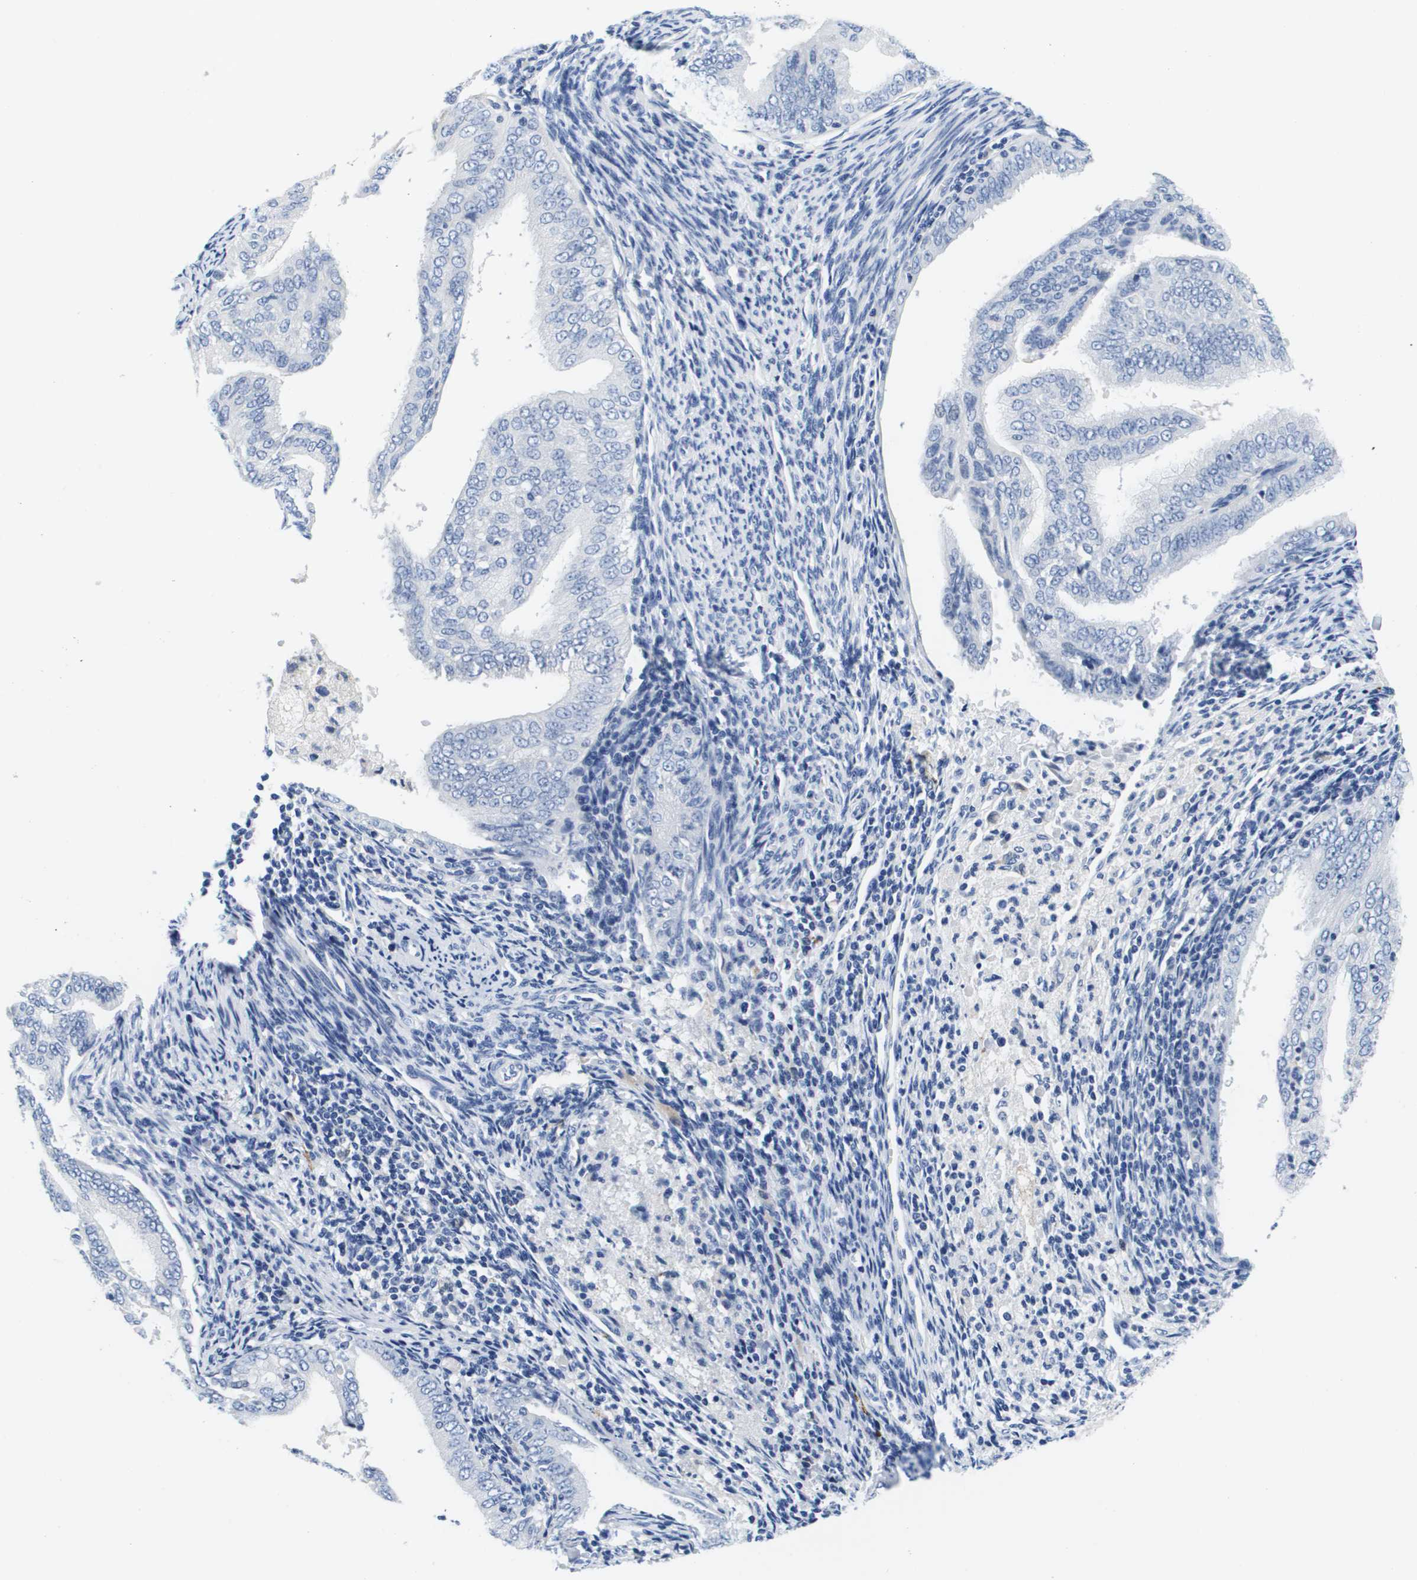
{"staining": {"intensity": "negative", "quantity": "none", "location": "none"}, "tissue": "endometrial cancer", "cell_type": "Tumor cells", "image_type": "cancer", "snomed": [{"axis": "morphology", "description": "Adenocarcinoma, NOS"}, {"axis": "topography", "description": "Endometrium"}], "caption": "Photomicrograph shows no significant protein positivity in tumor cells of endometrial adenocarcinoma.", "gene": "HMOX1", "patient": {"sex": "female", "age": 58}}